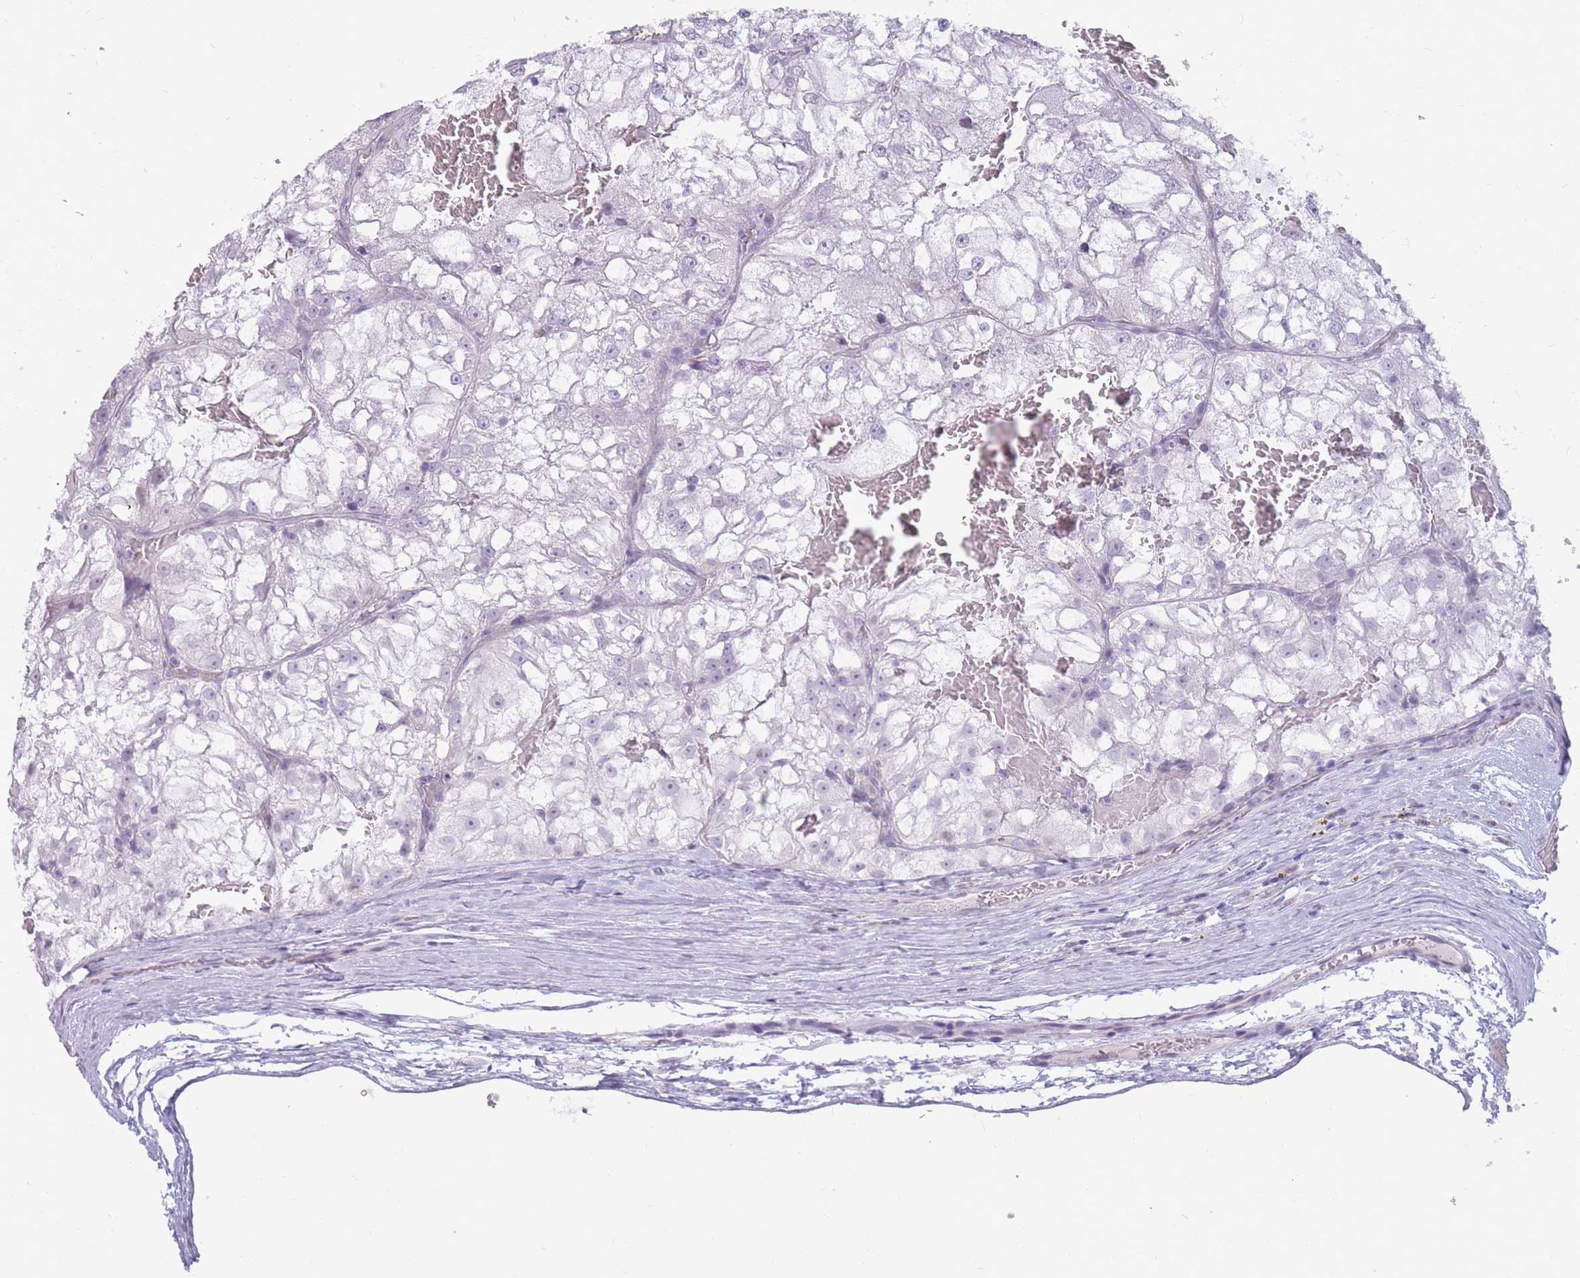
{"staining": {"intensity": "negative", "quantity": "none", "location": "none"}, "tissue": "renal cancer", "cell_type": "Tumor cells", "image_type": "cancer", "snomed": [{"axis": "morphology", "description": "Adenocarcinoma, NOS"}, {"axis": "topography", "description": "Kidney"}], "caption": "An immunohistochemistry image of renal cancer is shown. There is no staining in tumor cells of renal cancer.", "gene": "POMZP3", "patient": {"sex": "female", "age": 72}}